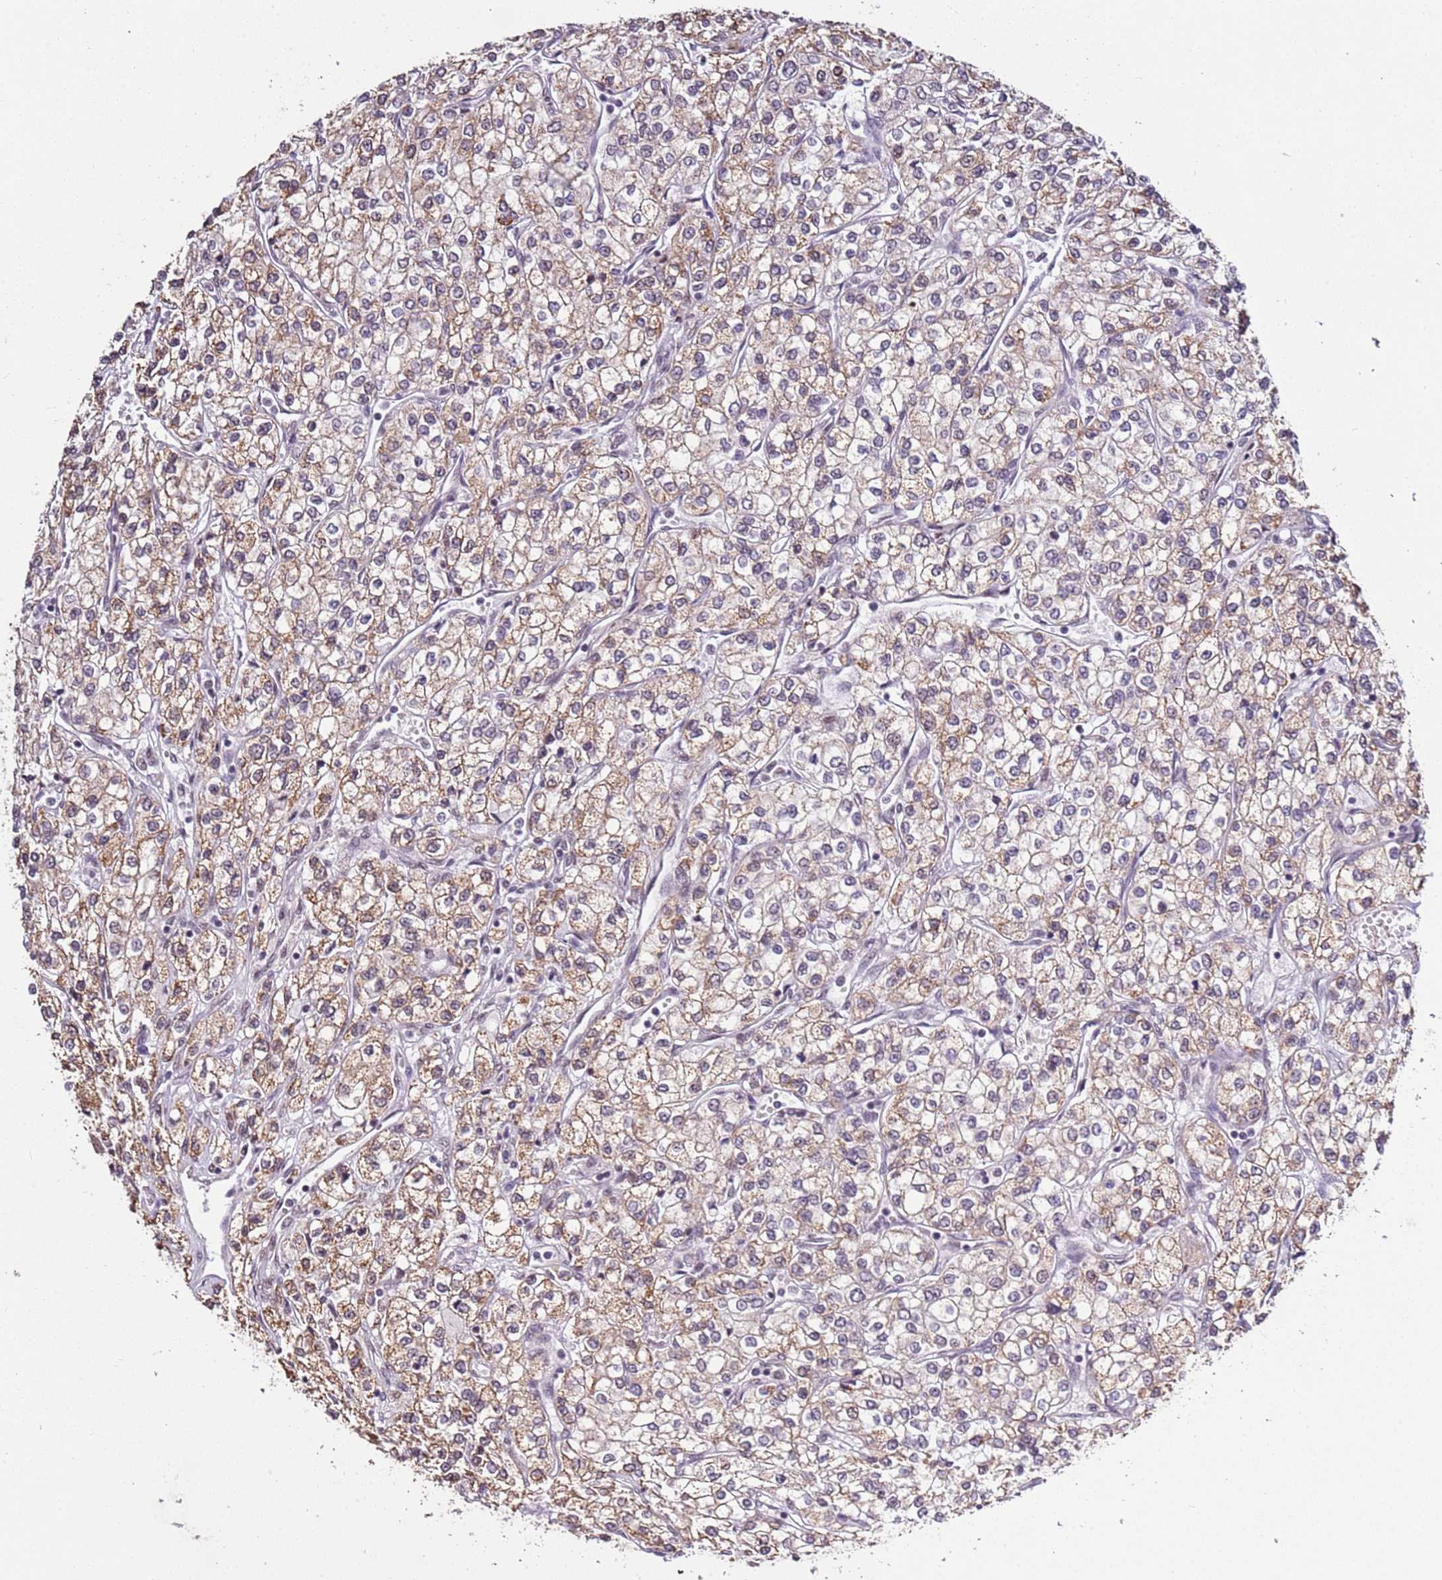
{"staining": {"intensity": "weak", "quantity": ">75%", "location": "cytoplasmic/membranous"}, "tissue": "renal cancer", "cell_type": "Tumor cells", "image_type": "cancer", "snomed": [{"axis": "morphology", "description": "Adenocarcinoma, NOS"}, {"axis": "topography", "description": "Kidney"}], "caption": "IHC histopathology image of neoplastic tissue: renal cancer stained using immunohistochemistry (IHC) displays low levels of weak protein expression localized specifically in the cytoplasmic/membranous of tumor cells, appearing as a cytoplasmic/membranous brown color.", "gene": "AKAP8L", "patient": {"sex": "male", "age": 80}}